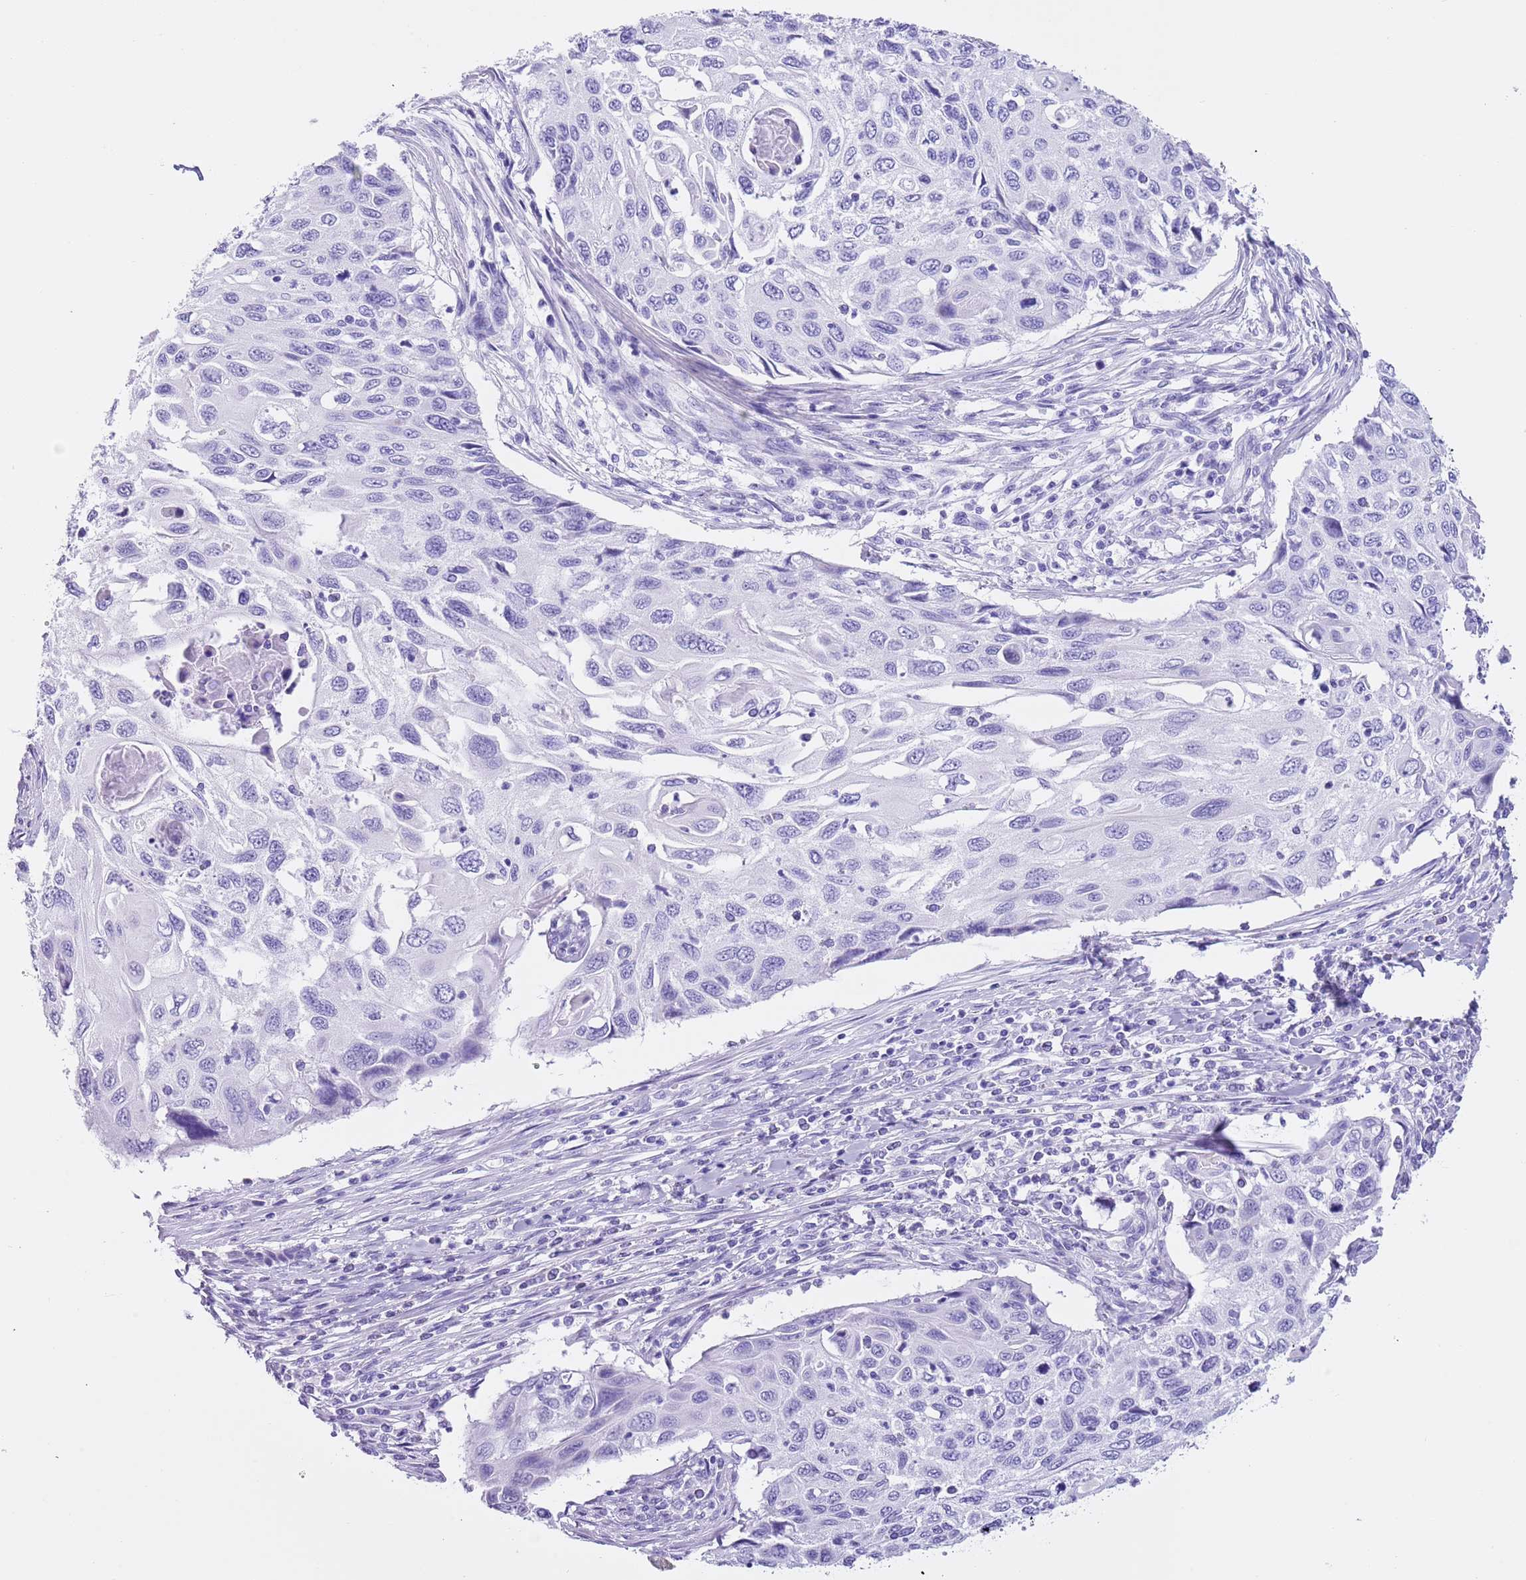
{"staining": {"intensity": "negative", "quantity": "none", "location": "none"}, "tissue": "cervical cancer", "cell_type": "Tumor cells", "image_type": "cancer", "snomed": [{"axis": "morphology", "description": "Squamous cell carcinoma, NOS"}, {"axis": "topography", "description": "Cervix"}], "caption": "Human squamous cell carcinoma (cervical) stained for a protein using immunohistochemistry (IHC) reveals no positivity in tumor cells.", "gene": "TMEM185B", "patient": {"sex": "female", "age": 70}}